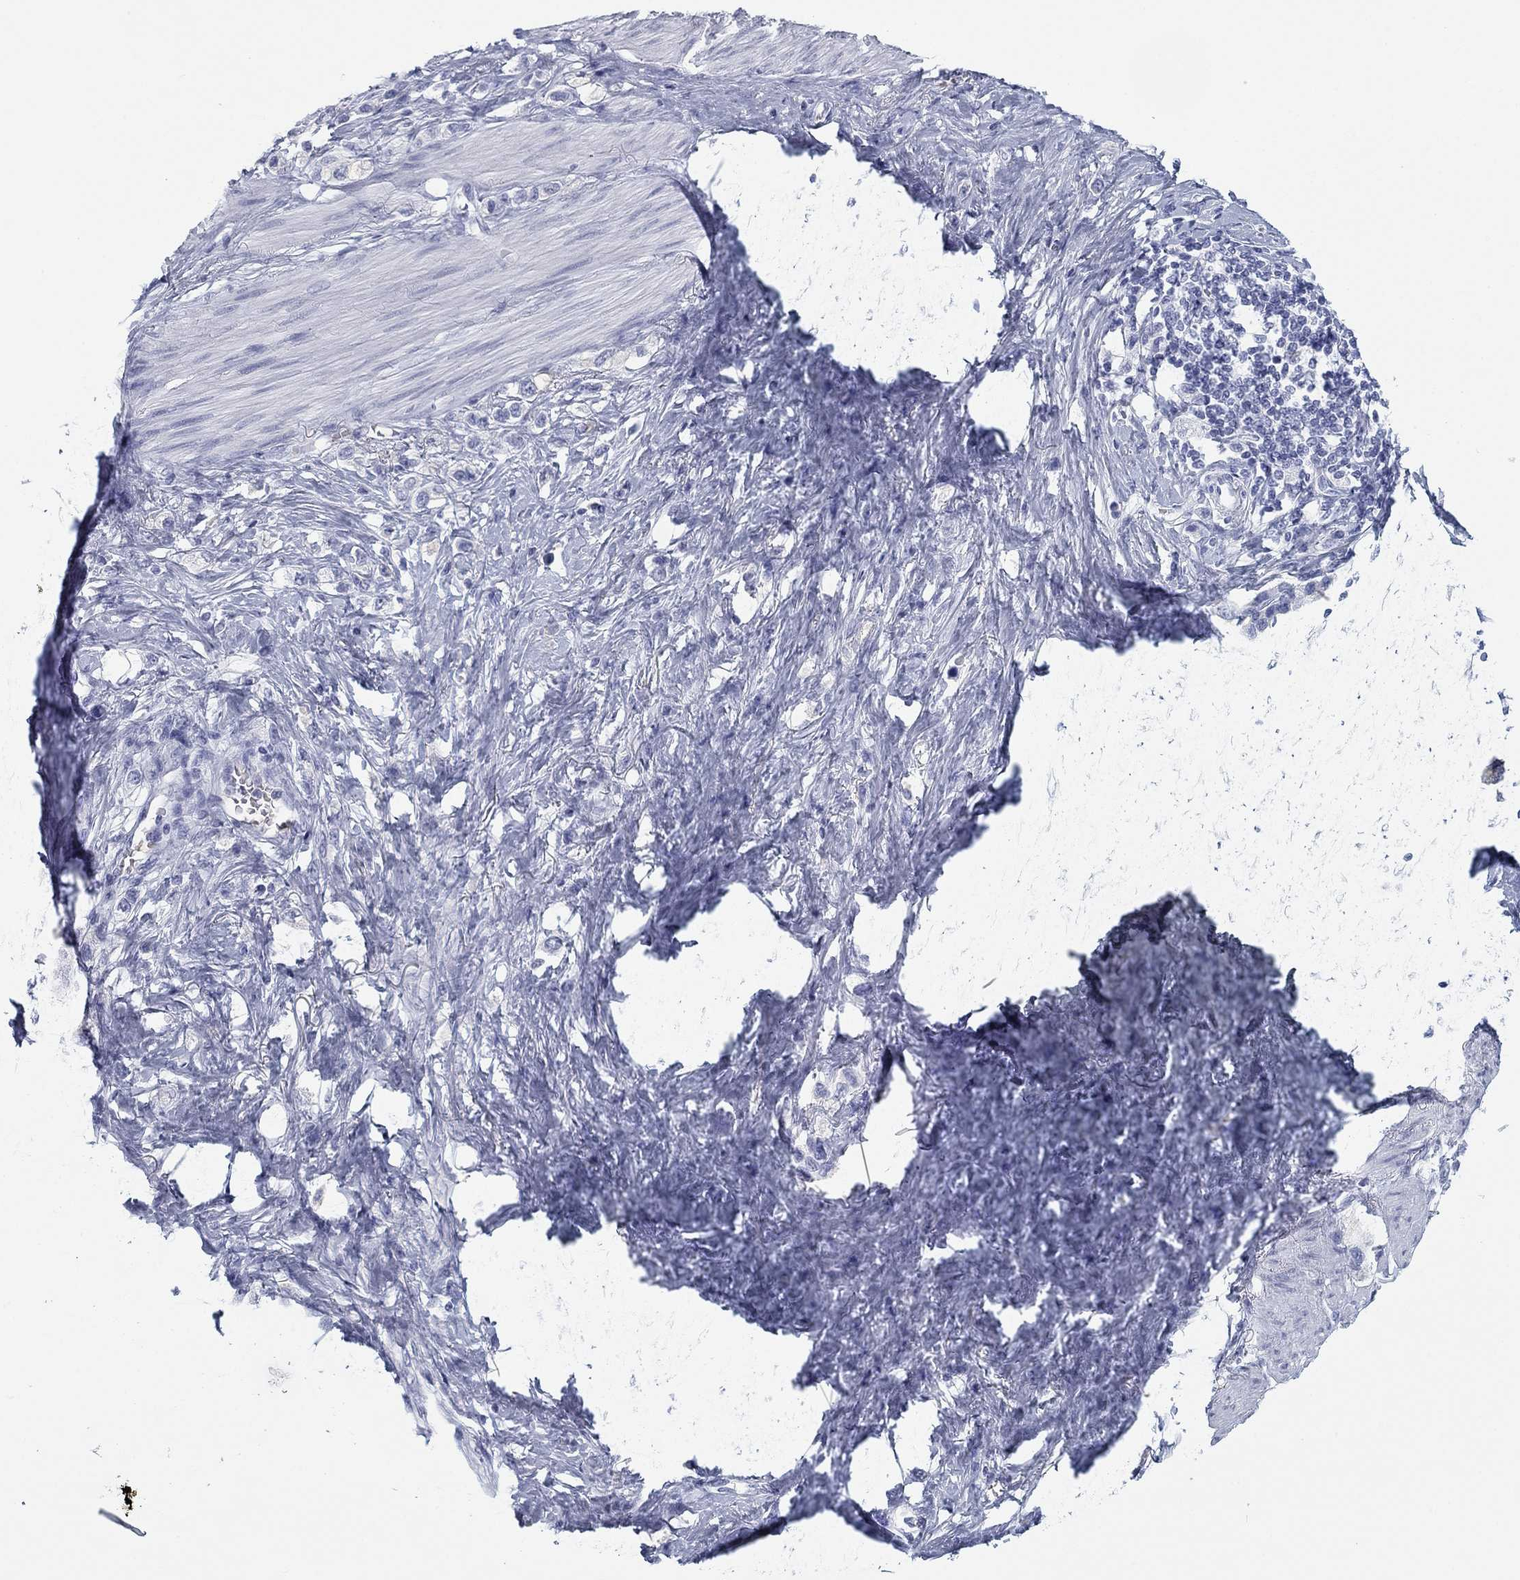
{"staining": {"intensity": "negative", "quantity": "none", "location": "none"}, "tissue": "stomach cancer", "cell_type": "Tumor cells", "image_type": "cancer", "snomed": [{"axis": "morphology", "description": "Normal tissue, NOS"}, {"axis": "morphology", "description": "Adenocarcinoma, NOS"}, {"axis": "morphology", "description": "Adenocarcinoma, High grade"}, {"axis": "topography", "description": "Stomach, upper"}, {"axis": "topography", "description": "Stomach"}], "caption": "Tumor cells show no significant protein staining in stomach cancer. The staining is performed using DAB (3,3'-diaminobenzidine) brown chromogen with nuclei counter-stained in using hematoxylin.", "gene": "CALB1", "patient": {"sex": "female", "age": 65}}